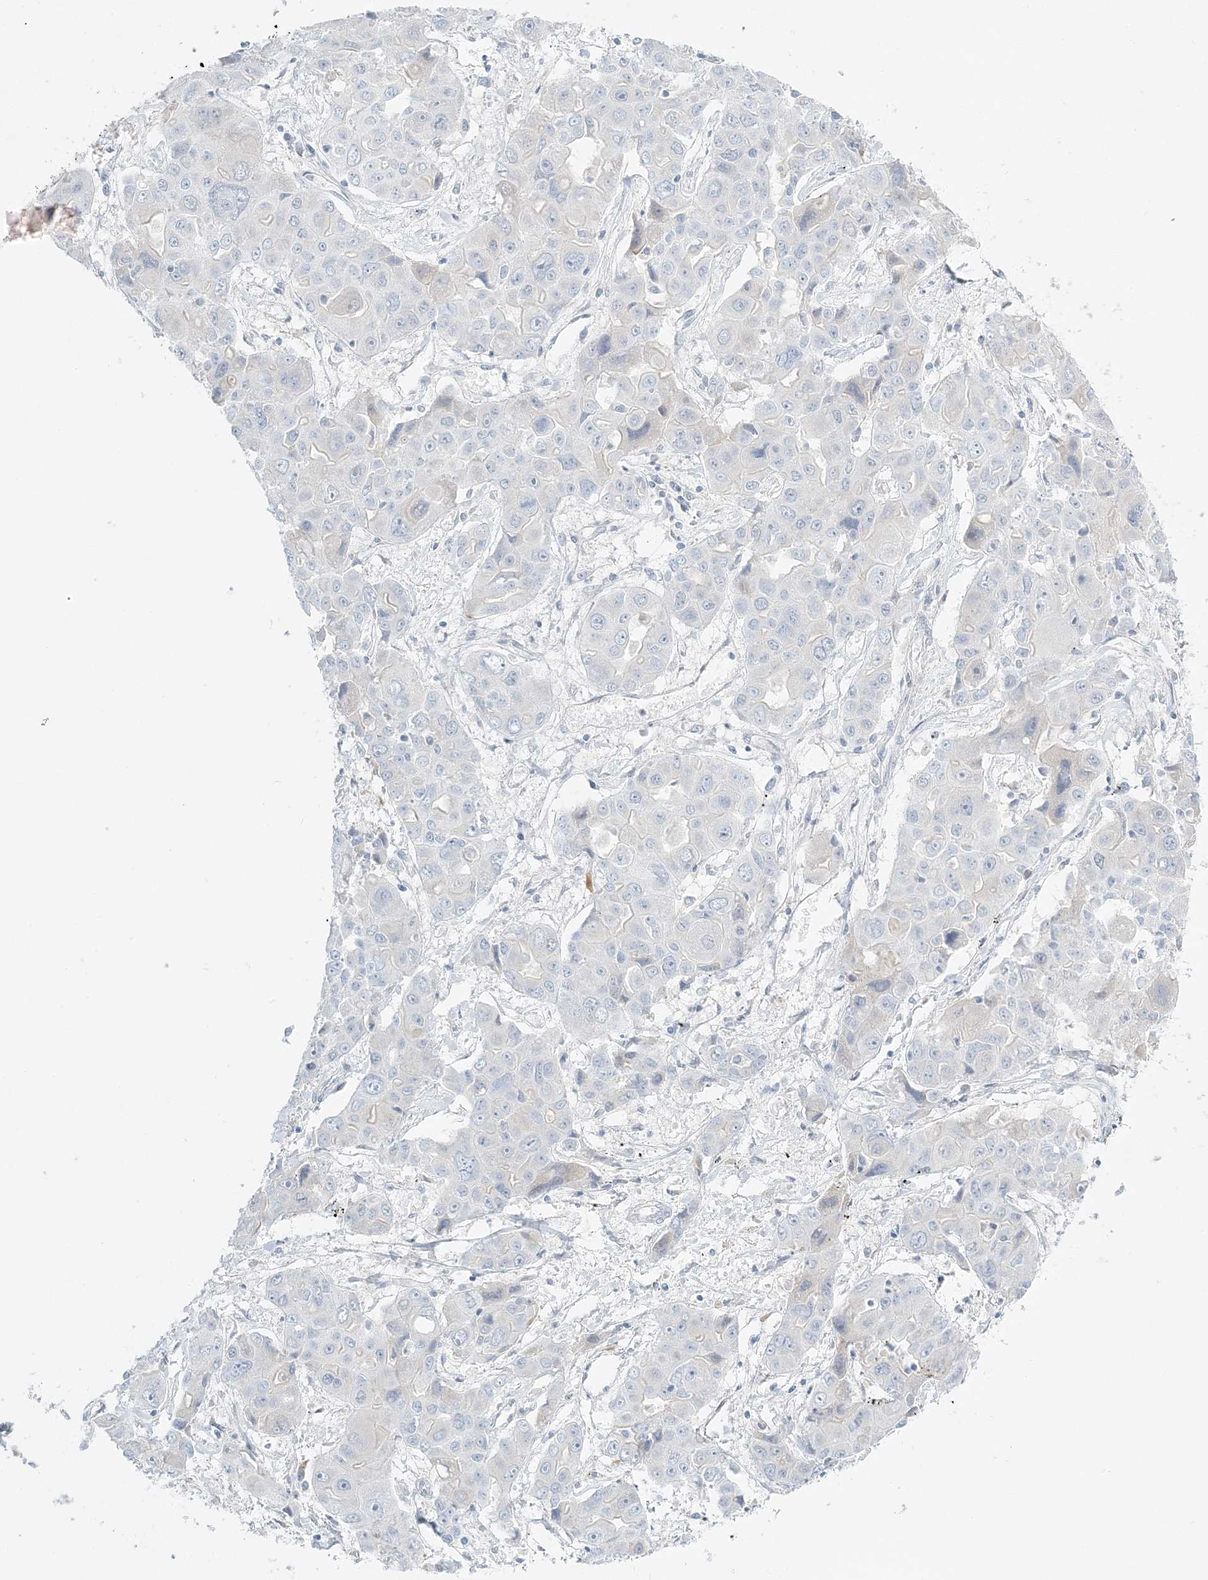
{"staining": {"intensity": "negative", "quantity": "none", "location": "none"}, "tissue": "liver cancer", "cell_type": "Tumor cells", "image_type": "cancer", "snomed": [{"axis": "morphology", "description": "Cholangiocarcinoma"}, {"axis": "topography", "description": "Liver"}], "caption": "There is no significant staining in tumor cells of liver cancer (cholangiocarcinoma).", "gene": "NAA11", "patient": {"sex": "male", "age": 67}}